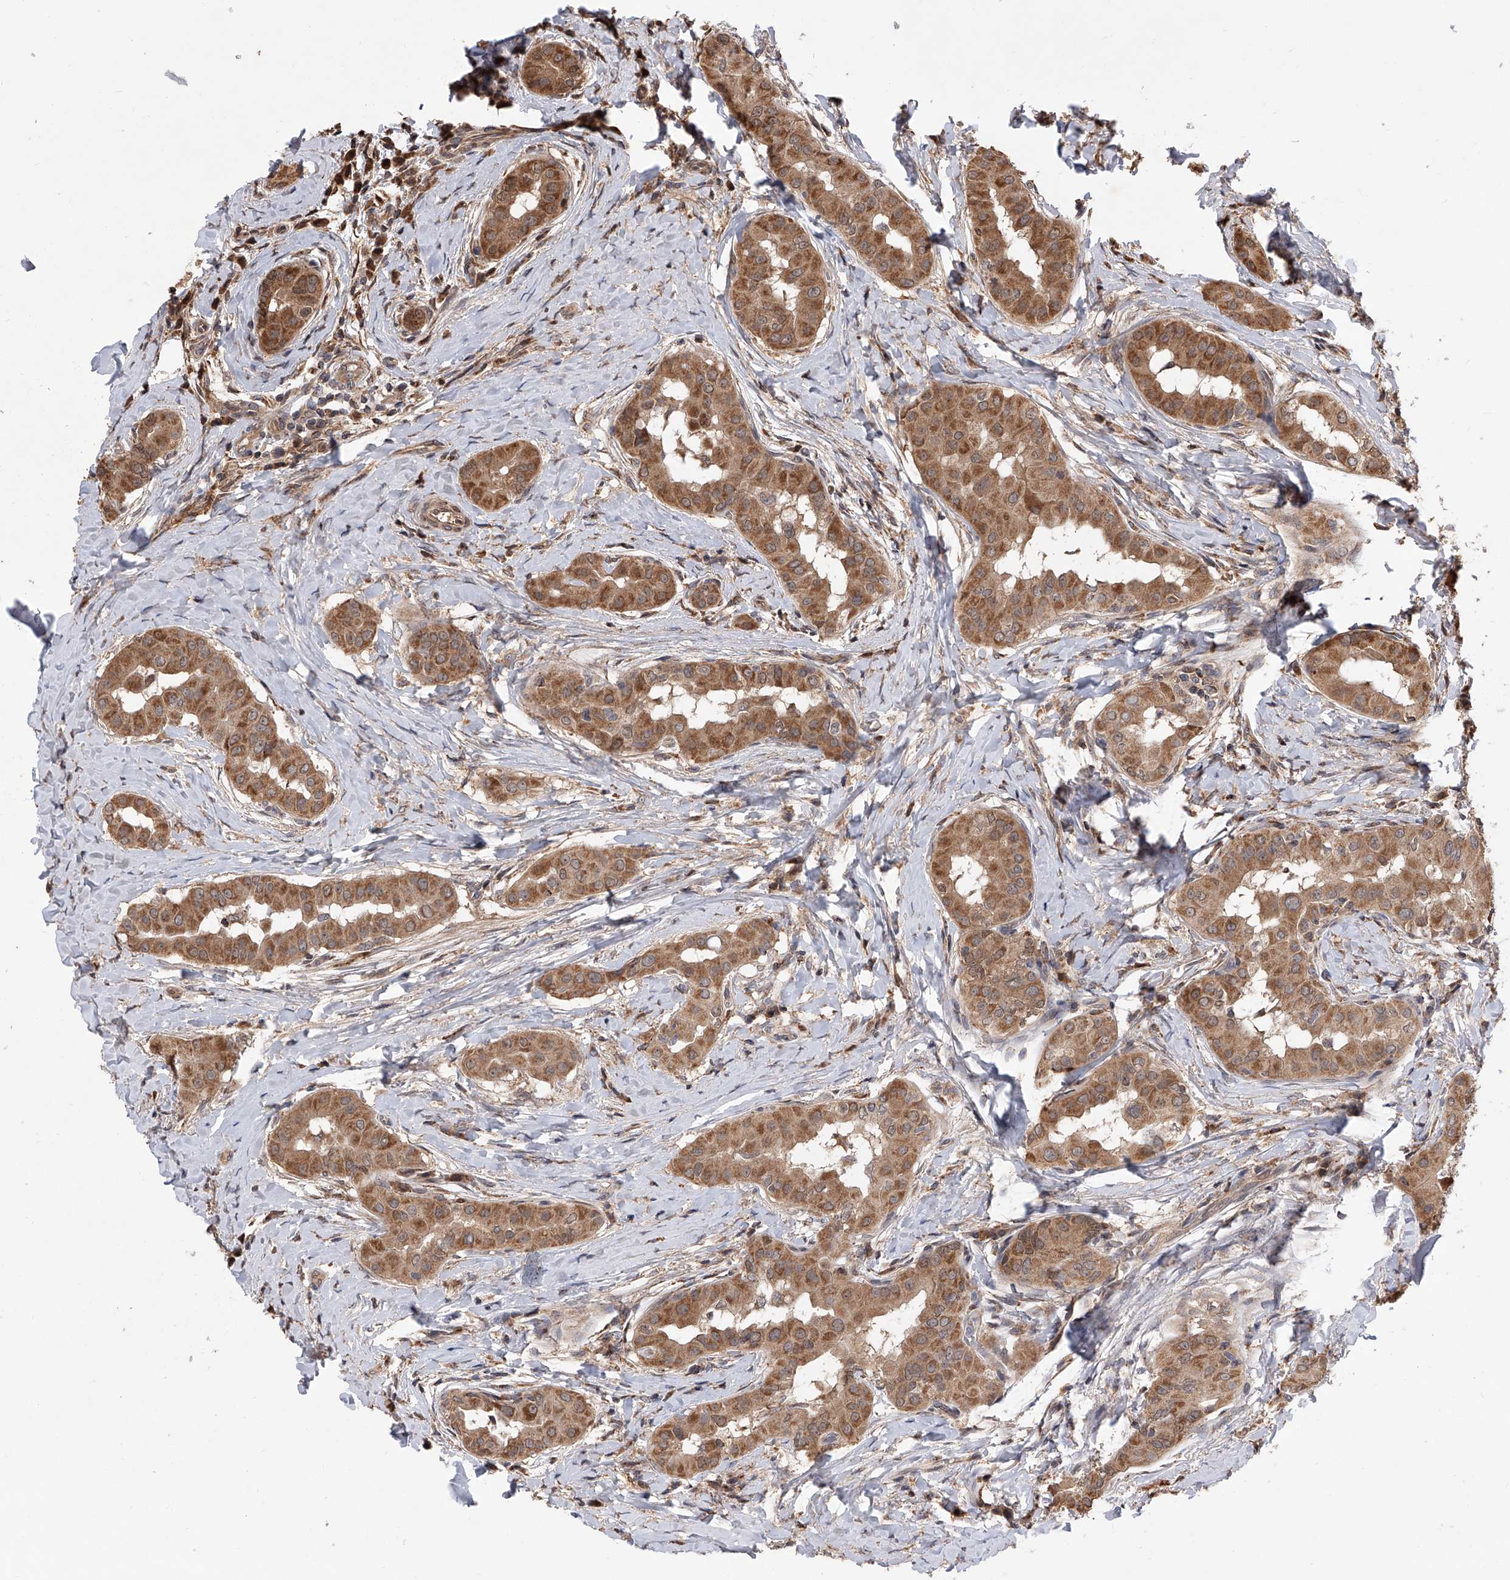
{"staining": {"intensity": "moderate", "quantity": ">75%", "location": "cytoplasmic/membranous"}, "tissue": "thyroid cancer", "cell_type": "Tumor cells", "image_type": "cancer", "snomed": [{"axis": "morphology", "description": "Papillary adenocarcinoma, NOS"}, {"axis": "topography", "description": "Thyroid gland"}], "caption": "Thyroid papillary adenocarcinoma stained with a brown dye demonstrates moderate cytoplasmic/membranous positive expression in approximately >75% of tumor cells.", "gene": "GMDS", "patient": {"sex": "male", "age": 33}}